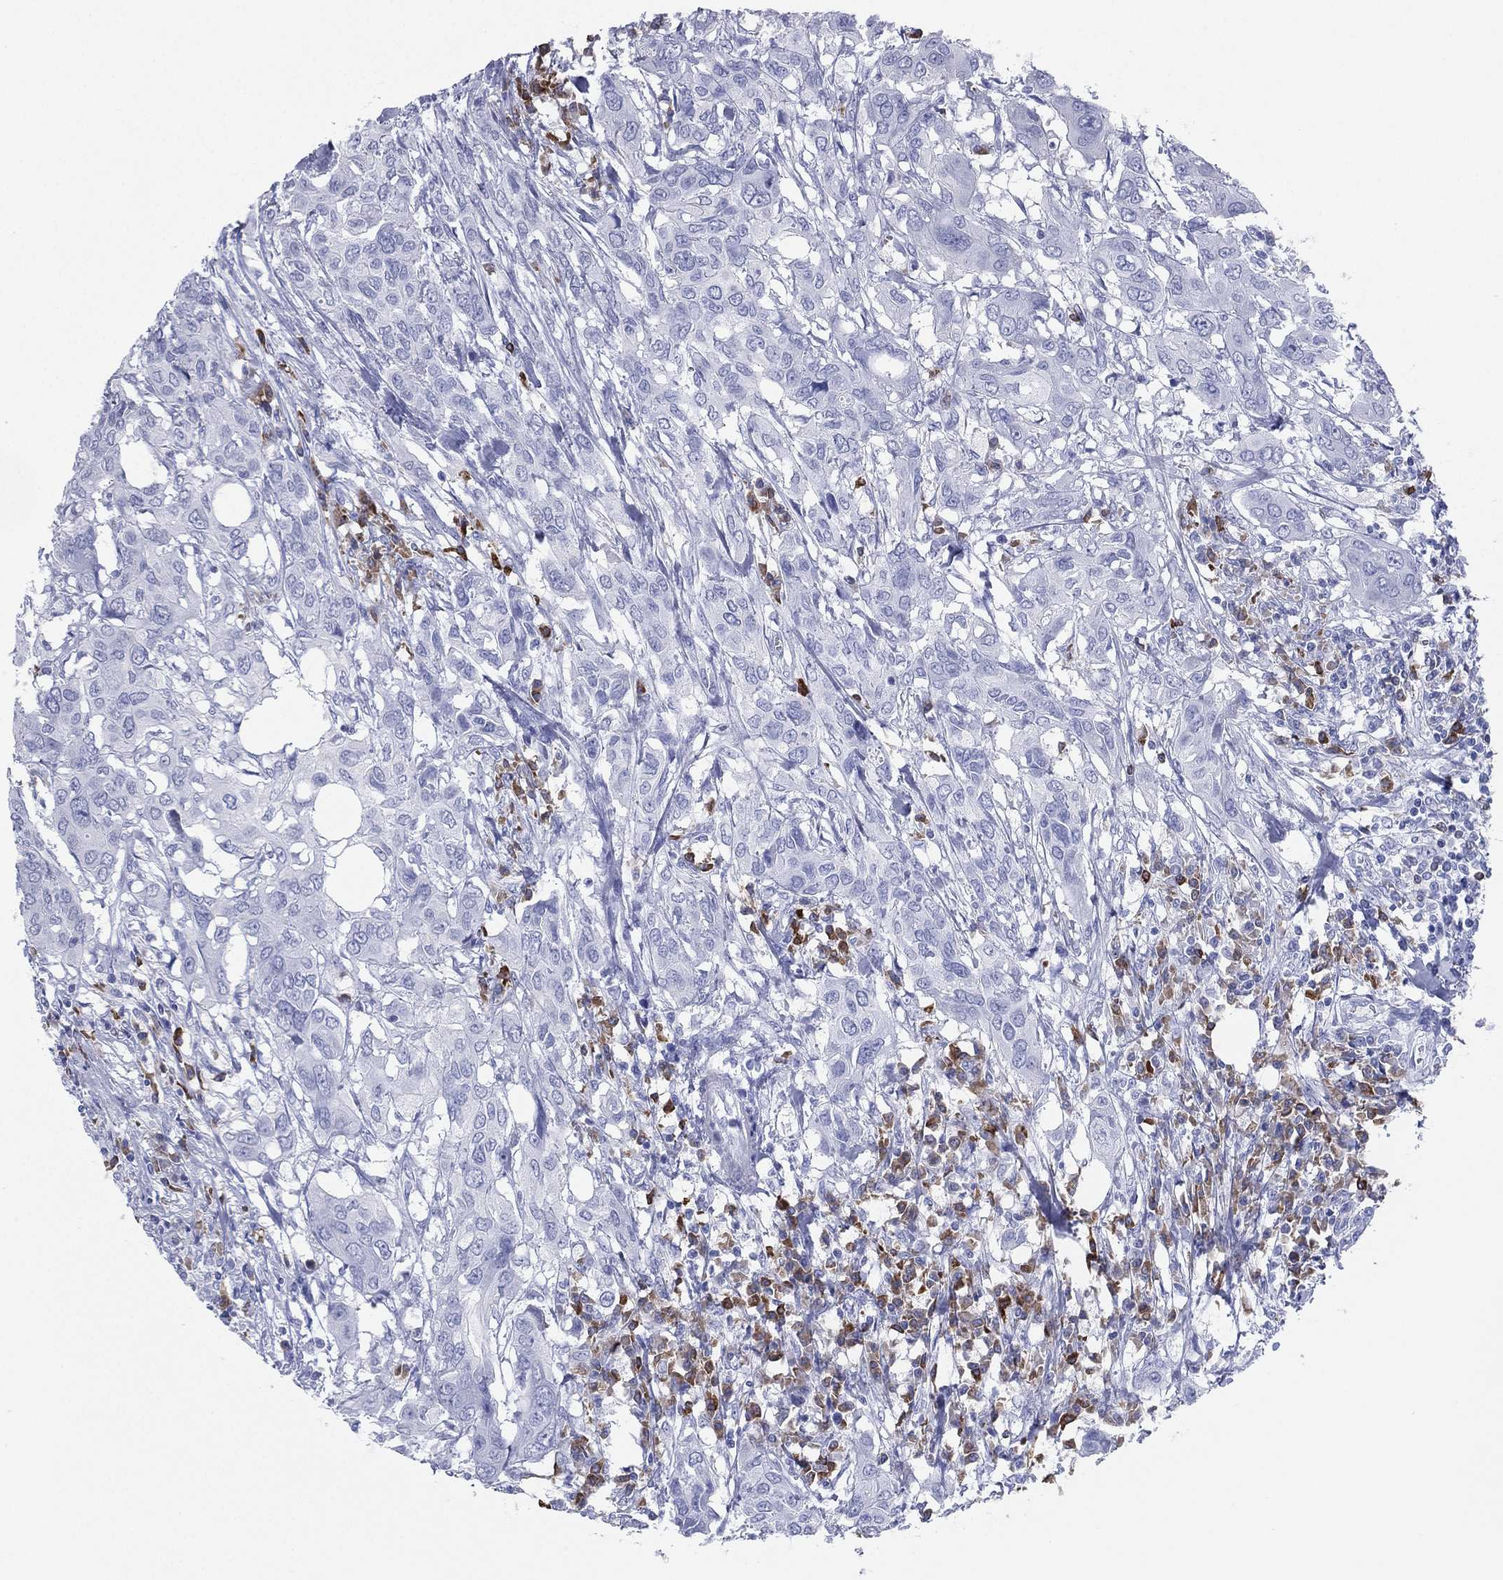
{"staining": {"intensity": "negative", "quantity": "none", "location": "none"}, "tissue": "urothelial cancer", "cell_type": "Tumor cells", "image_type": "cancer", "snomed": [{"axis": "morphology", "description": "Urothelial carcinoma, NOS"}, {"axis": "morphology", "description": "Urothelial carcinoma, High grade"}, {"axis": "topography", "description": "Urinary bladder"}], "caption": "There is no significant expression in tumor cells of urothelial cancer.", "gene": "CD79A", "patient": {"sex": "male", "age": 63}}